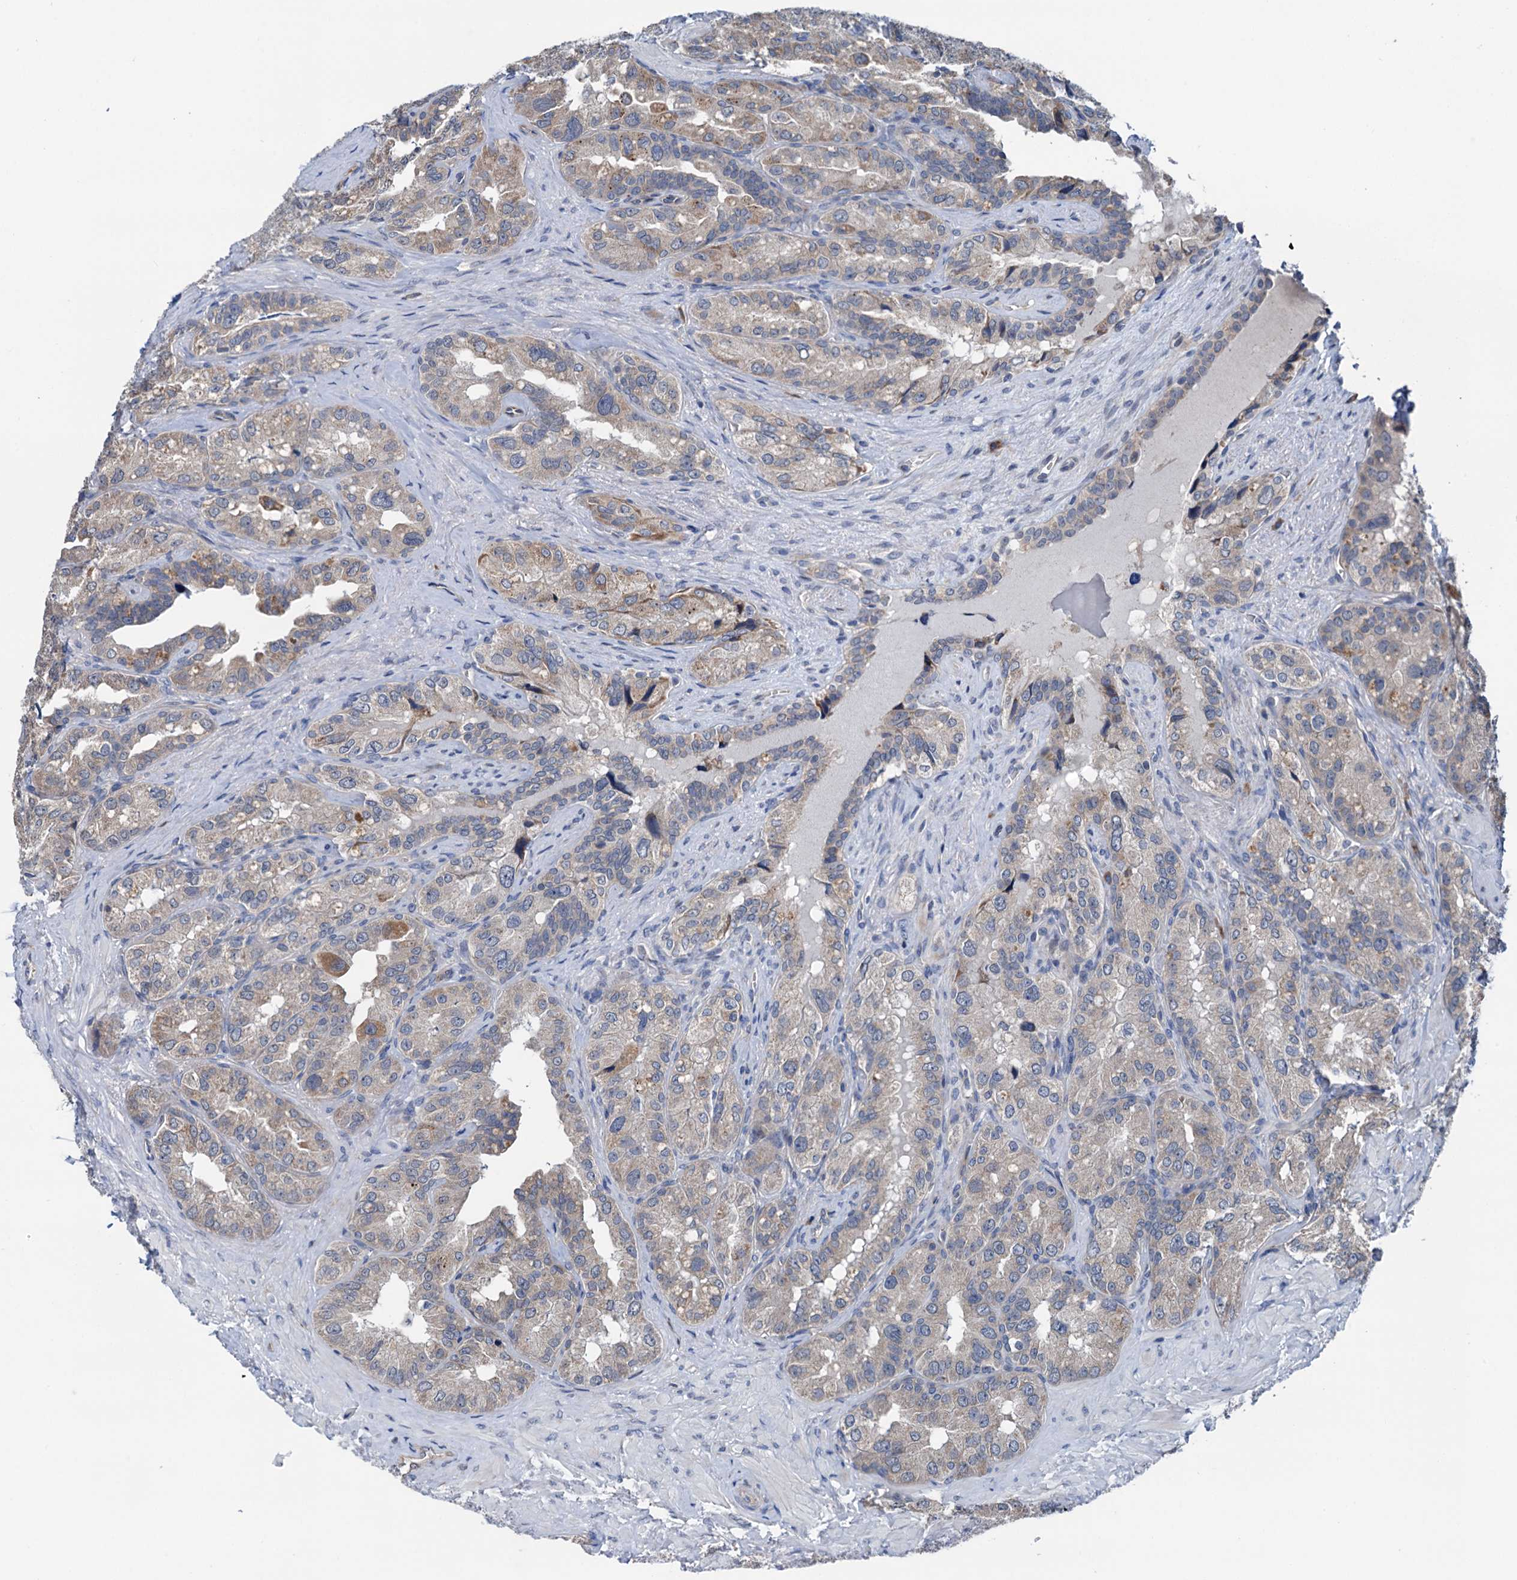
{"staining": {"intensity": "weak", "quantity": "<25%", "location": "cytoplasmic/membranous"}, "tissue": "seminal vesicle", "cell_type": "Glandular cells", "image_type": "normal", "snomed": [{"axis": "morphology", "description": "Normal tissue, NOS"}, {"axis": "topography", "description": "Seminal veicle"}, {"axis": "topography", "description": "Peripheral nerve tissue"}], "caption": "This is a micrograph of IHC staining of unremarkable seminal vesicle, which shows no staining in glandular cells.", "gene": "ELAC1", "patient": {"sex": "male", "age": 67}}